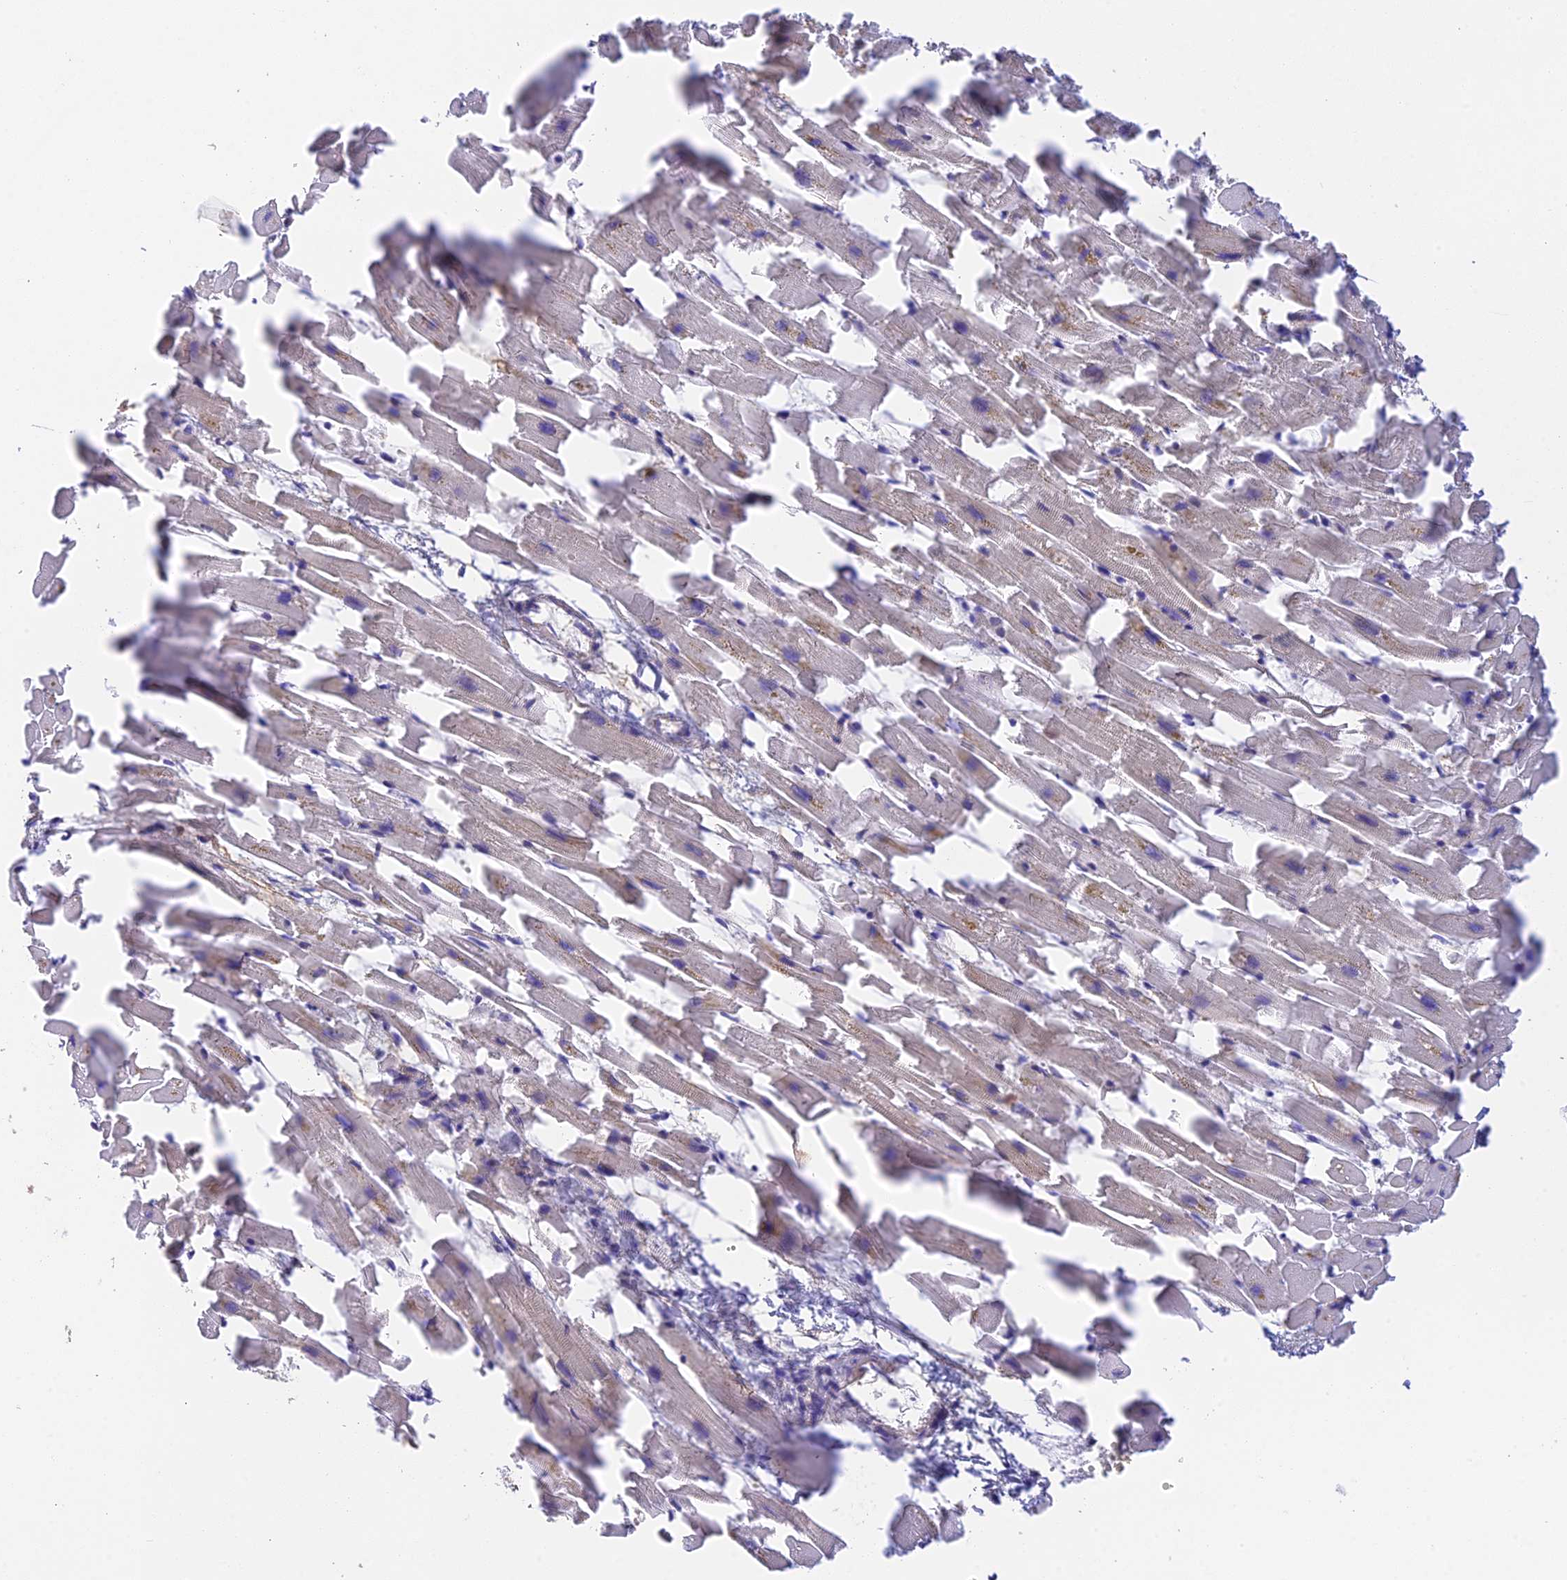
{"staining": {"intensity": "weak", "quantity": "25%-75%", "location": "cytoplasmic/membranous"}, "tissue": "heart muscle", "cell_type": "Cardiomyocytes", "image_type": "normal", "snomed": [{"axis": "morphology", "description": "Normal tissue, NOS"}, {"axis": "topography", "description": "Heart"}], "caption": "A high-resolution image shows IHC staining of benign heart muscle, which exhibits weak cytoplasmic/membranous expression in about 25%-75% of cardiomyocytes.", "gene": "PEX16", "patient": {"sex": "female", "age": 64}}